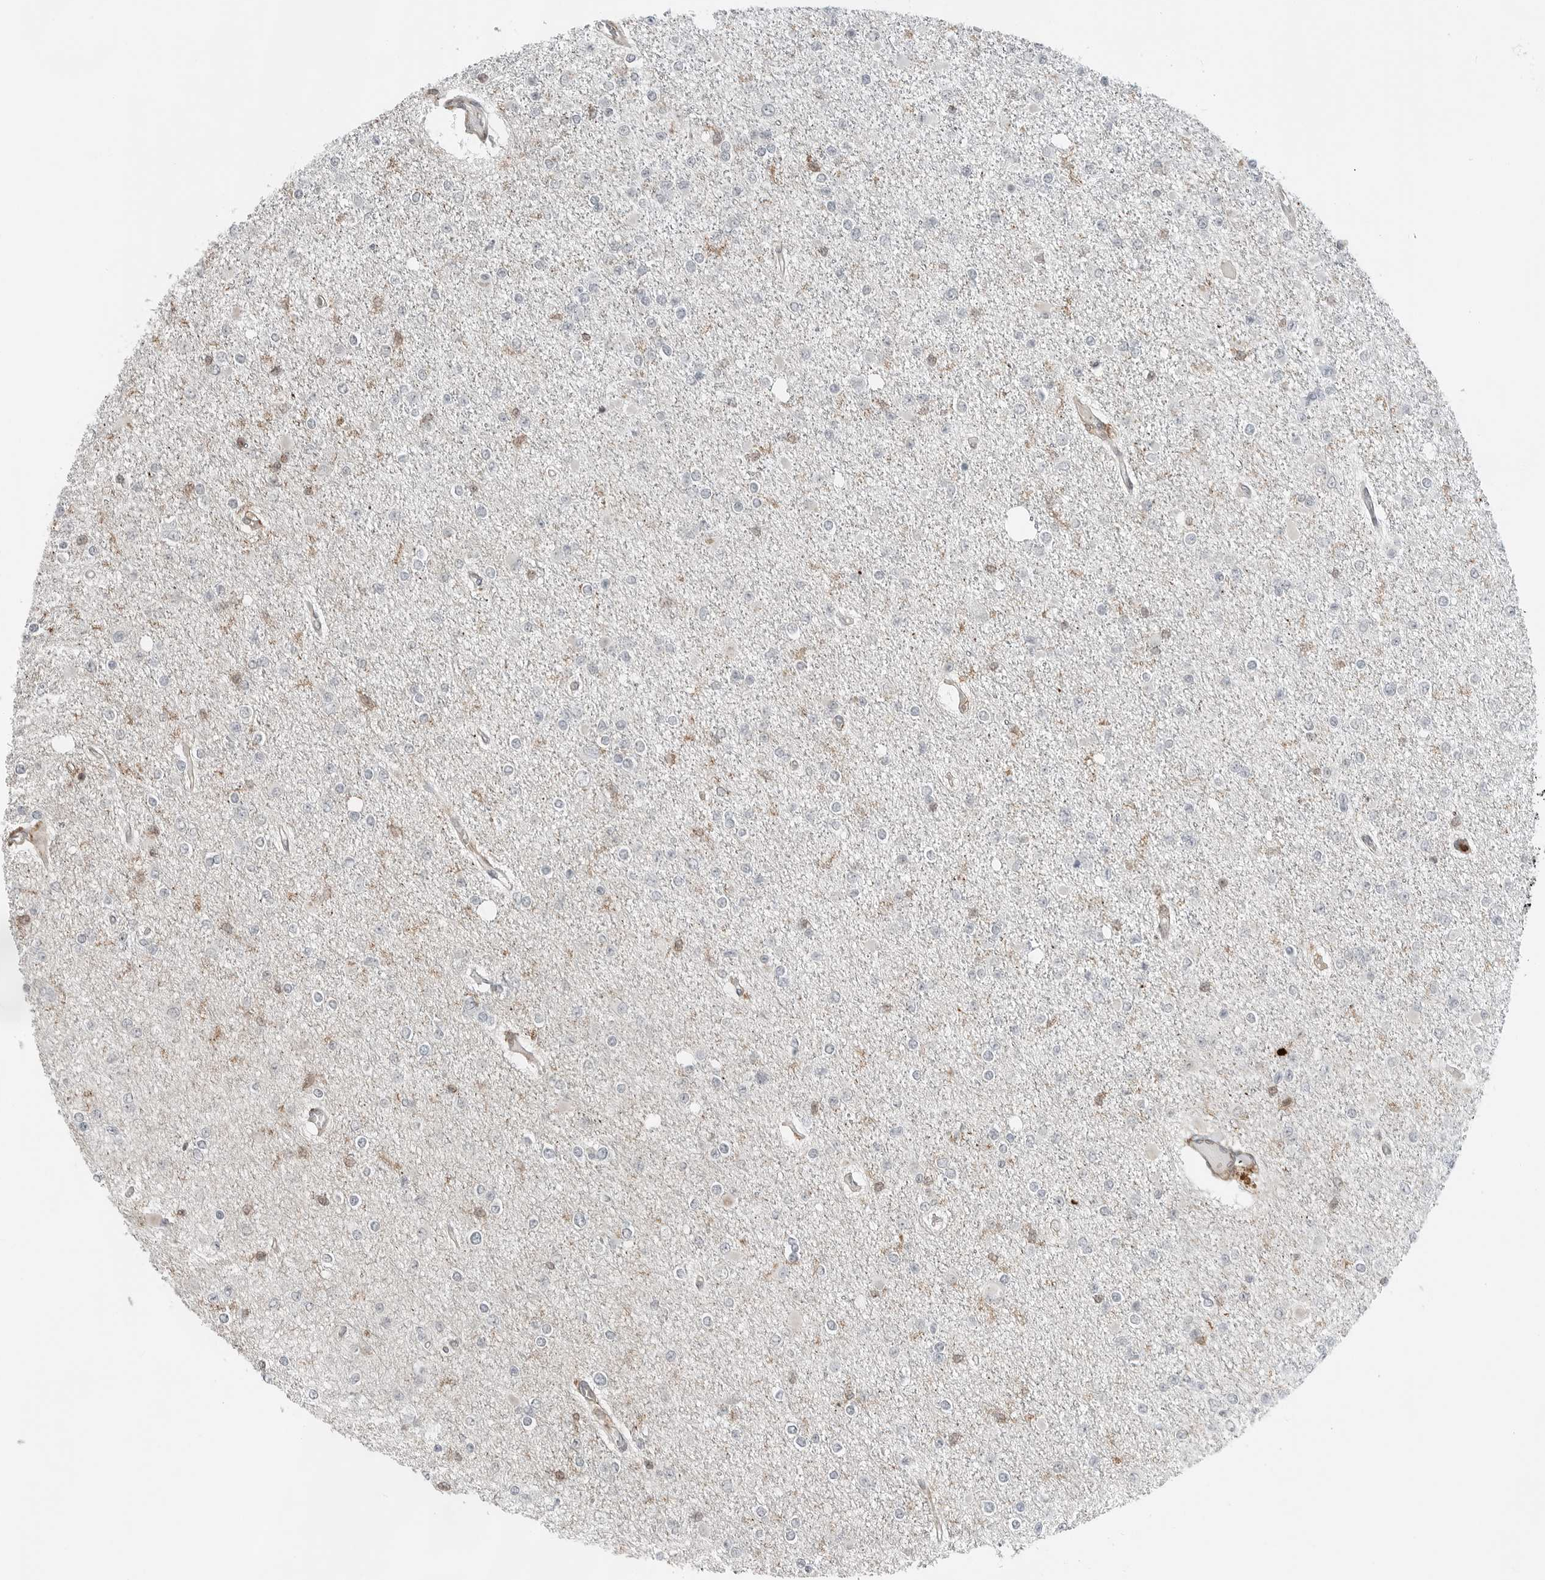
{"staining": {"intensity": "negative", "quantity": "none", "location": "none"}, "tissue": "glioma", "cell_type": "Tumor cells", "image_type": "cancer", "snomed": [{"axis": "morphology", "description": "Glioma, malignant, Low grade"}, {"axis": "topography", "description": "Brain"}], "caption": "Glioma was stained to show a protein in brown. There is no significant expression in tumor cells. Brightfield microscopy of IHC stained with DAB (brown) and hematoxylin (blue), captured at high magnification.", "gene": "LEFTY2", "patient": {"sex": "female", "age": 22}}